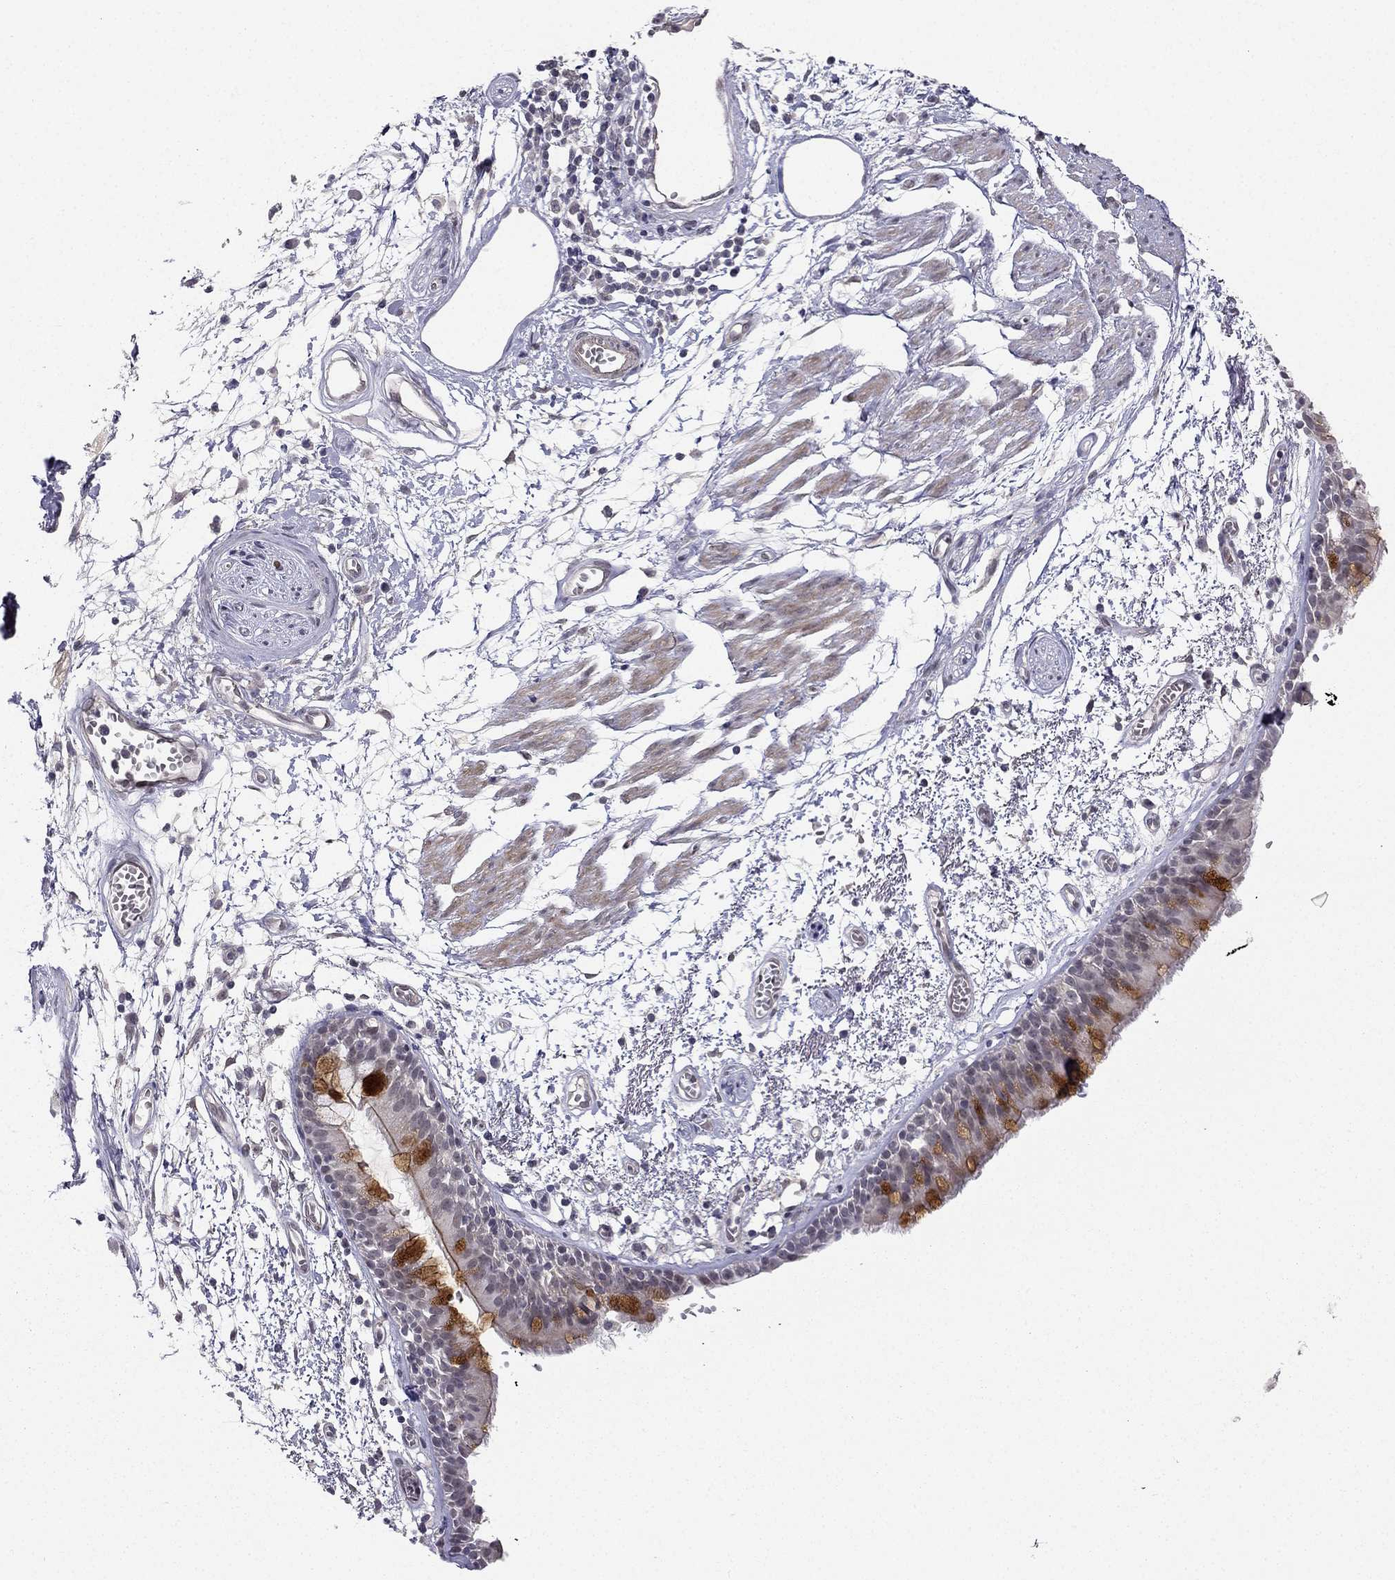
{"staining": {"intensity": "strong", "quantity": "<25%", "location": "cytoplasmic/membranous"}, "tissue": "bronchus", "cell_type": "Respiratory epithelial cells", "image_type": "normal", "snomed": [{"axis": "morphology", "description": "Normal tissue, NOS"}, {"axis": "morphology", "description": "Squamous cell carcinoma, NOS"}, {"axis": "topography", "description": "Cartilage tissue"}, {"axis": "topography", "description": "Bronchus"}, {"axis": "topography", "description": "Lung"}], "caption": "Immunohistochemical staining of normal human bronchus demonstrates medium levels of strong cytoplasmic/membranous expression in about <25% of respiratory epithelial cells.", "gene": "CHST8", "patient": {"sex": "male", "age": 66}}